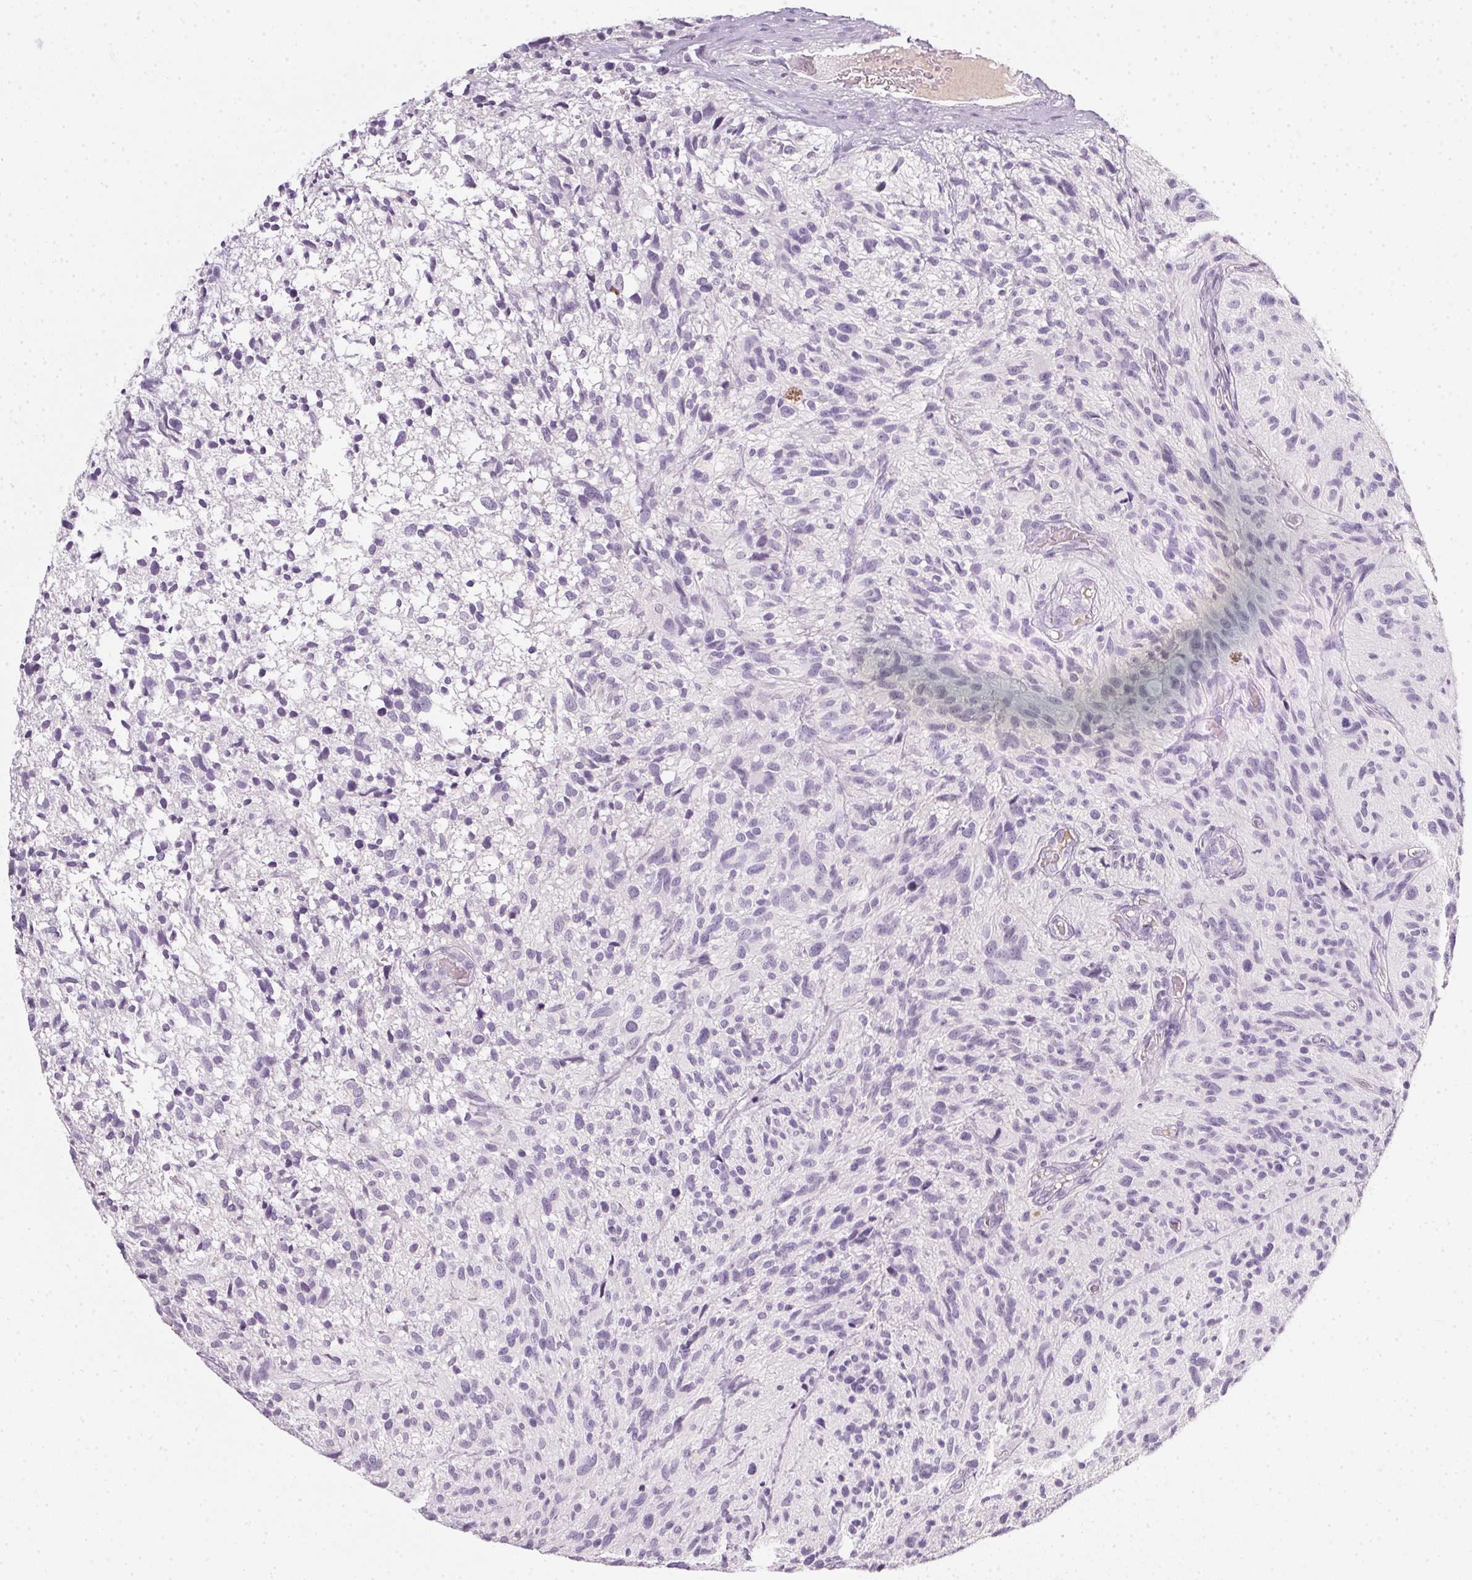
{"staining": {"intensity": "negative", "quantity": "none", "location": "none"}, "tissue": "glioma", "cell_type": "Tumor cells", "image_type": "cancer", "snomed": [{"axis": "morphology", "description": "Glioma, malignant, High grade"}, {"axis": "topography", "description": "Brain"}], "caption": "Immunohistochemical staining of human glioma reveals no significant expression in tumor cells.", "gene": "TMEM72", "patient": {"sex": "male", "age": 75}}